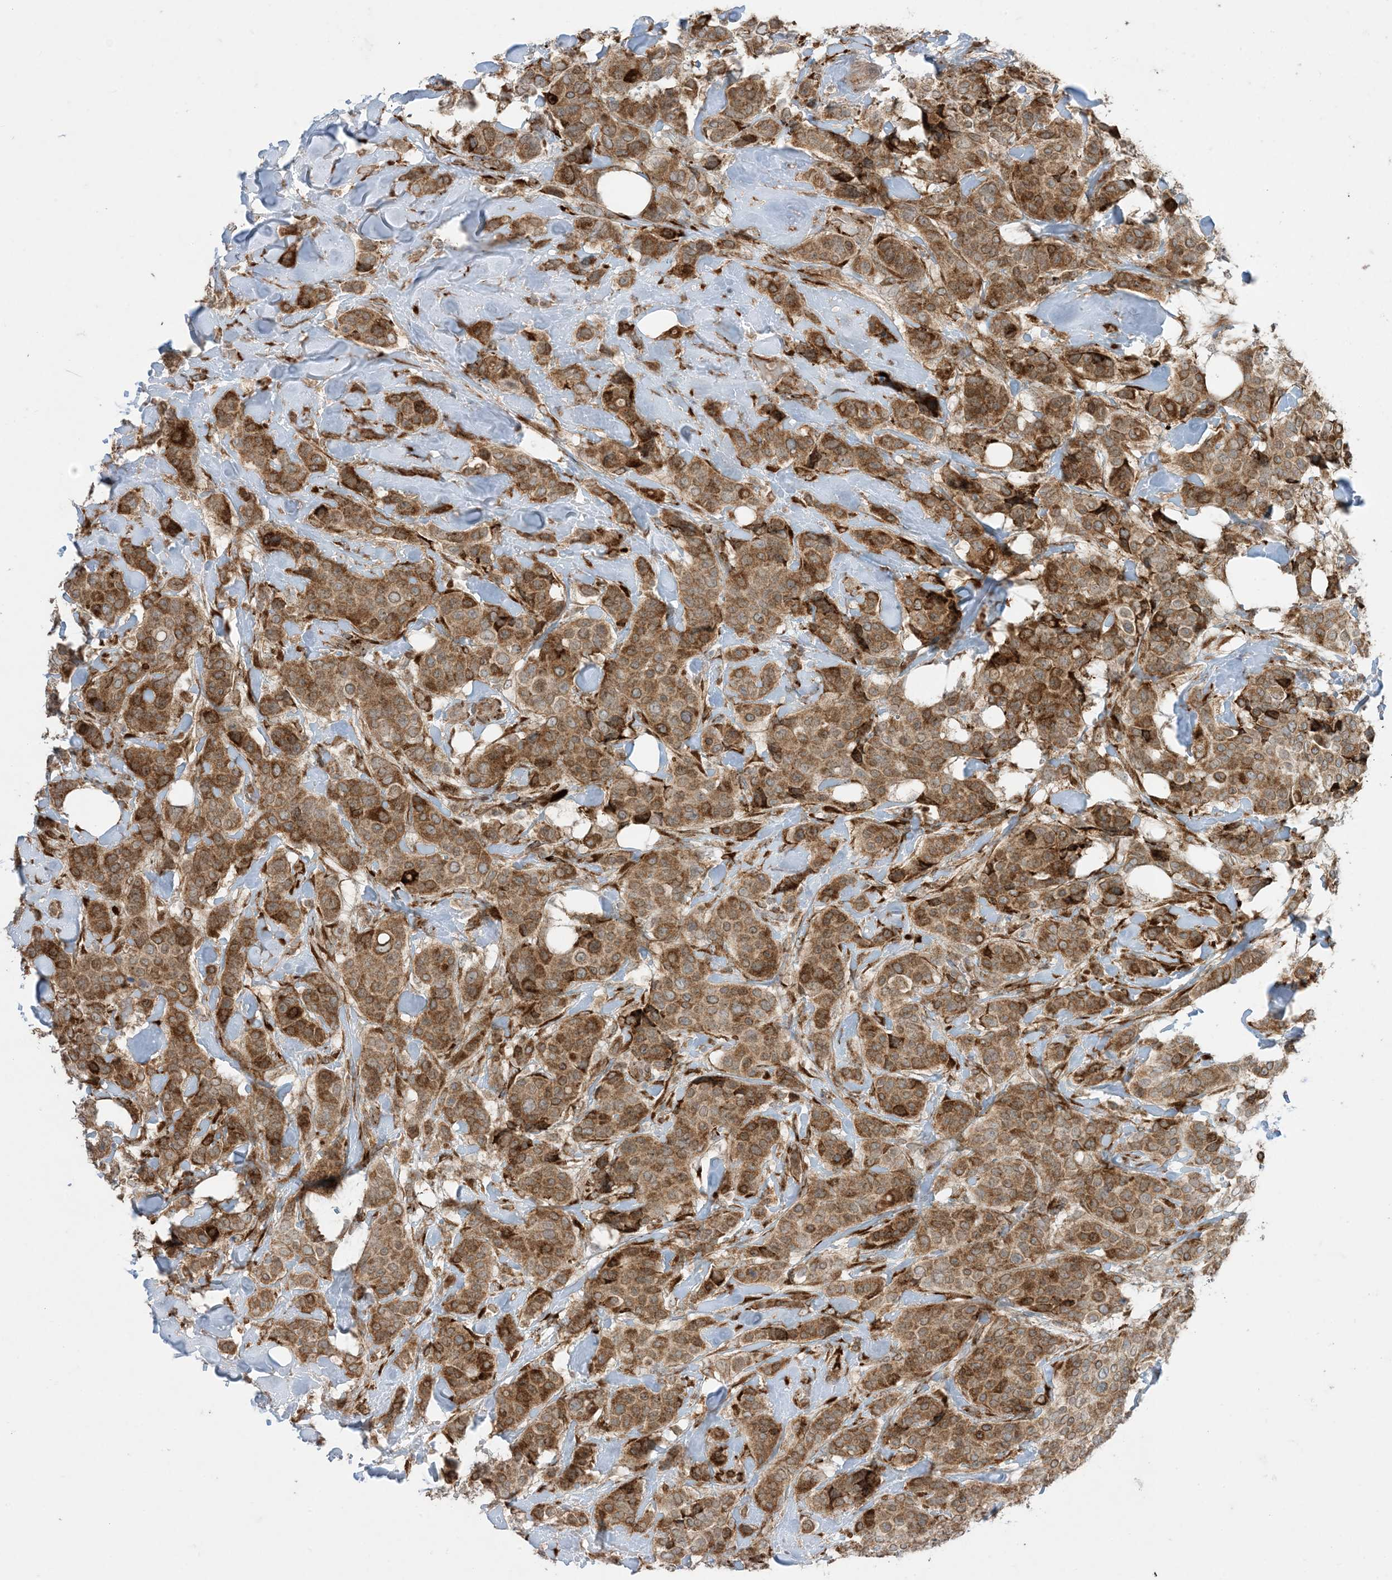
{"staining": {"intensity": "moderate", "quantity": ">75%", "location": "cytoplasmic/membranous"}, "tissue": "breast cancer", "cell_type": "Tumor cells", "image_type": "cancer", "snomed": [{"axis": "morphology", "description": "Lobular carcinoma"}, {"axis": "topography", "description": "Breast"}], "caption": "The micrograph shows a brown stain indicating the presence of a protein in the cytoplasmic/membranous of tumor cells in breast lobular carcinoma.", "gene": "ODC1", "patient": {"sex": "female", "age": 51}}